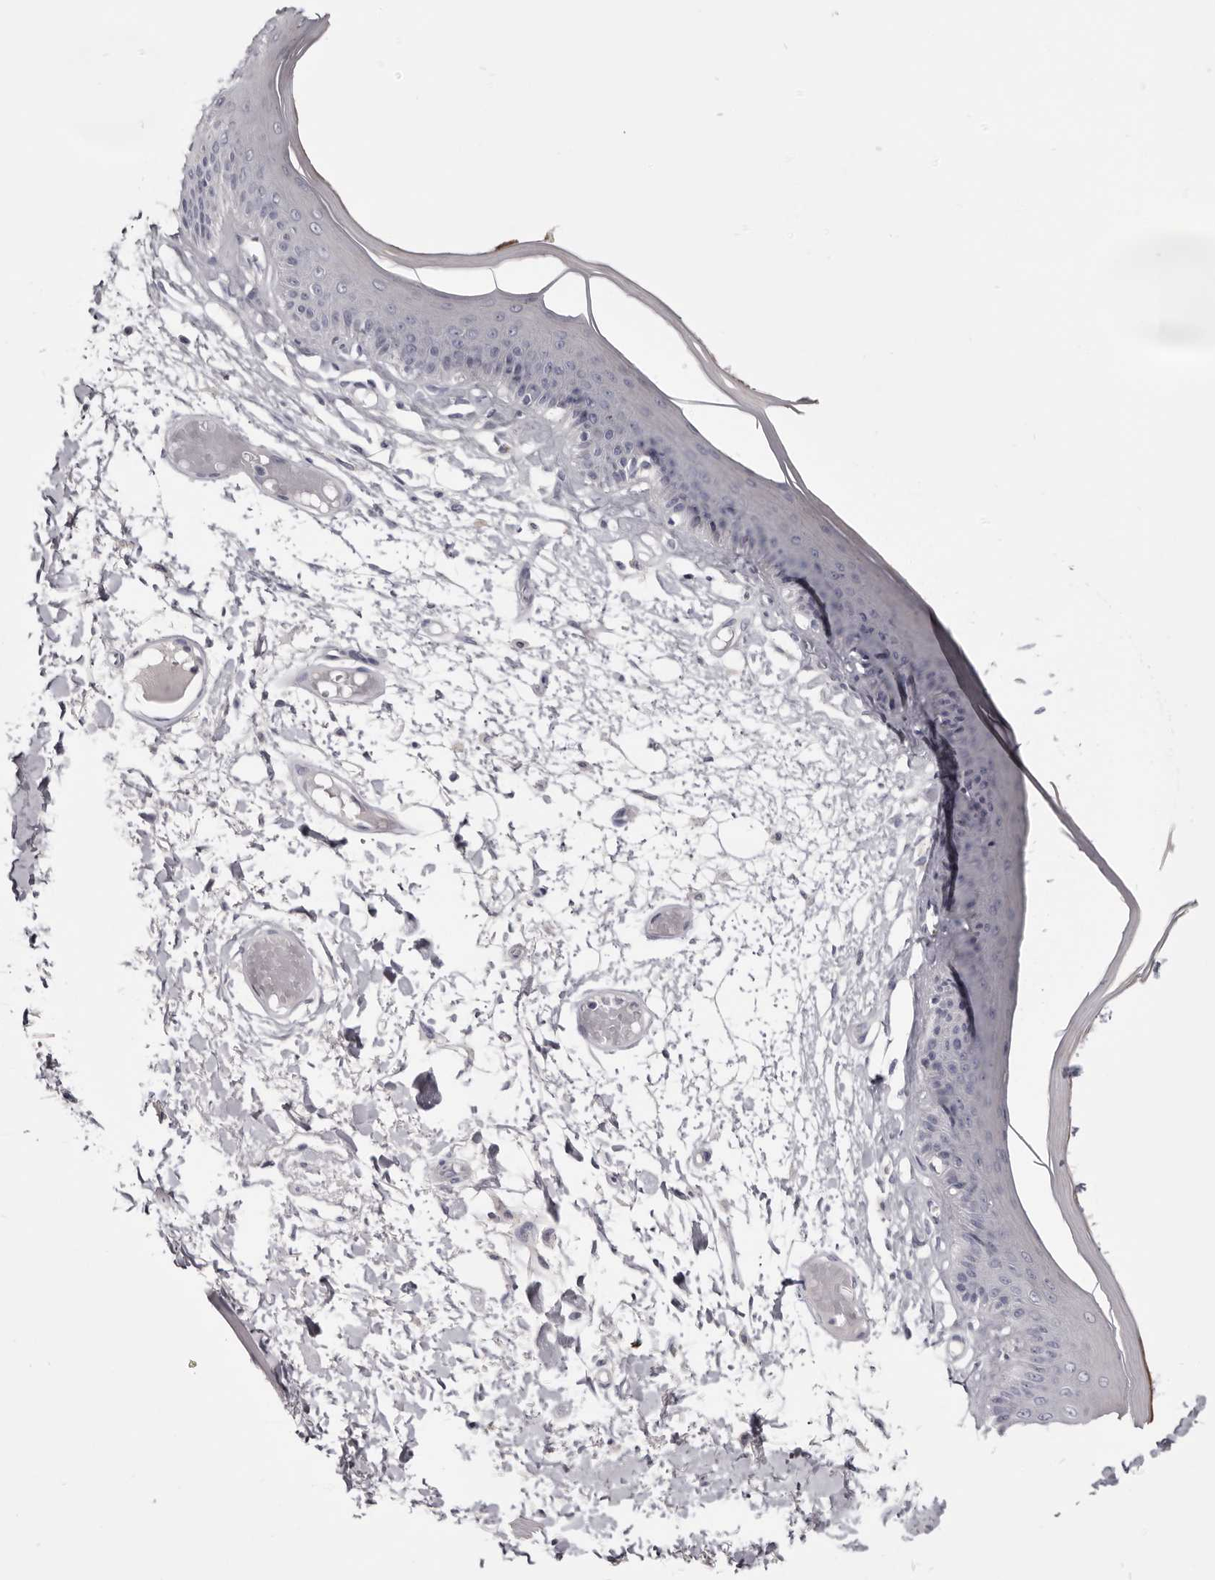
{"staining": {"intensity": "weak", "quantity": "<25%", "location": "cytoplasmic/membranous"}, "tissue": "skin", "cell_type": "Epidermal cells", "image_type": "normal", "snomed": [{"axis": "morphology", "description": "Normal tissue, NOS"}, {"axis": "topography", "description": "Vulva"}], "caption": "DAB immunohistochemical staining of benign skin displays no significant staining in epidermal cells.", "gene": "CGN", "patient": {"sex": "female", "age": 73}}